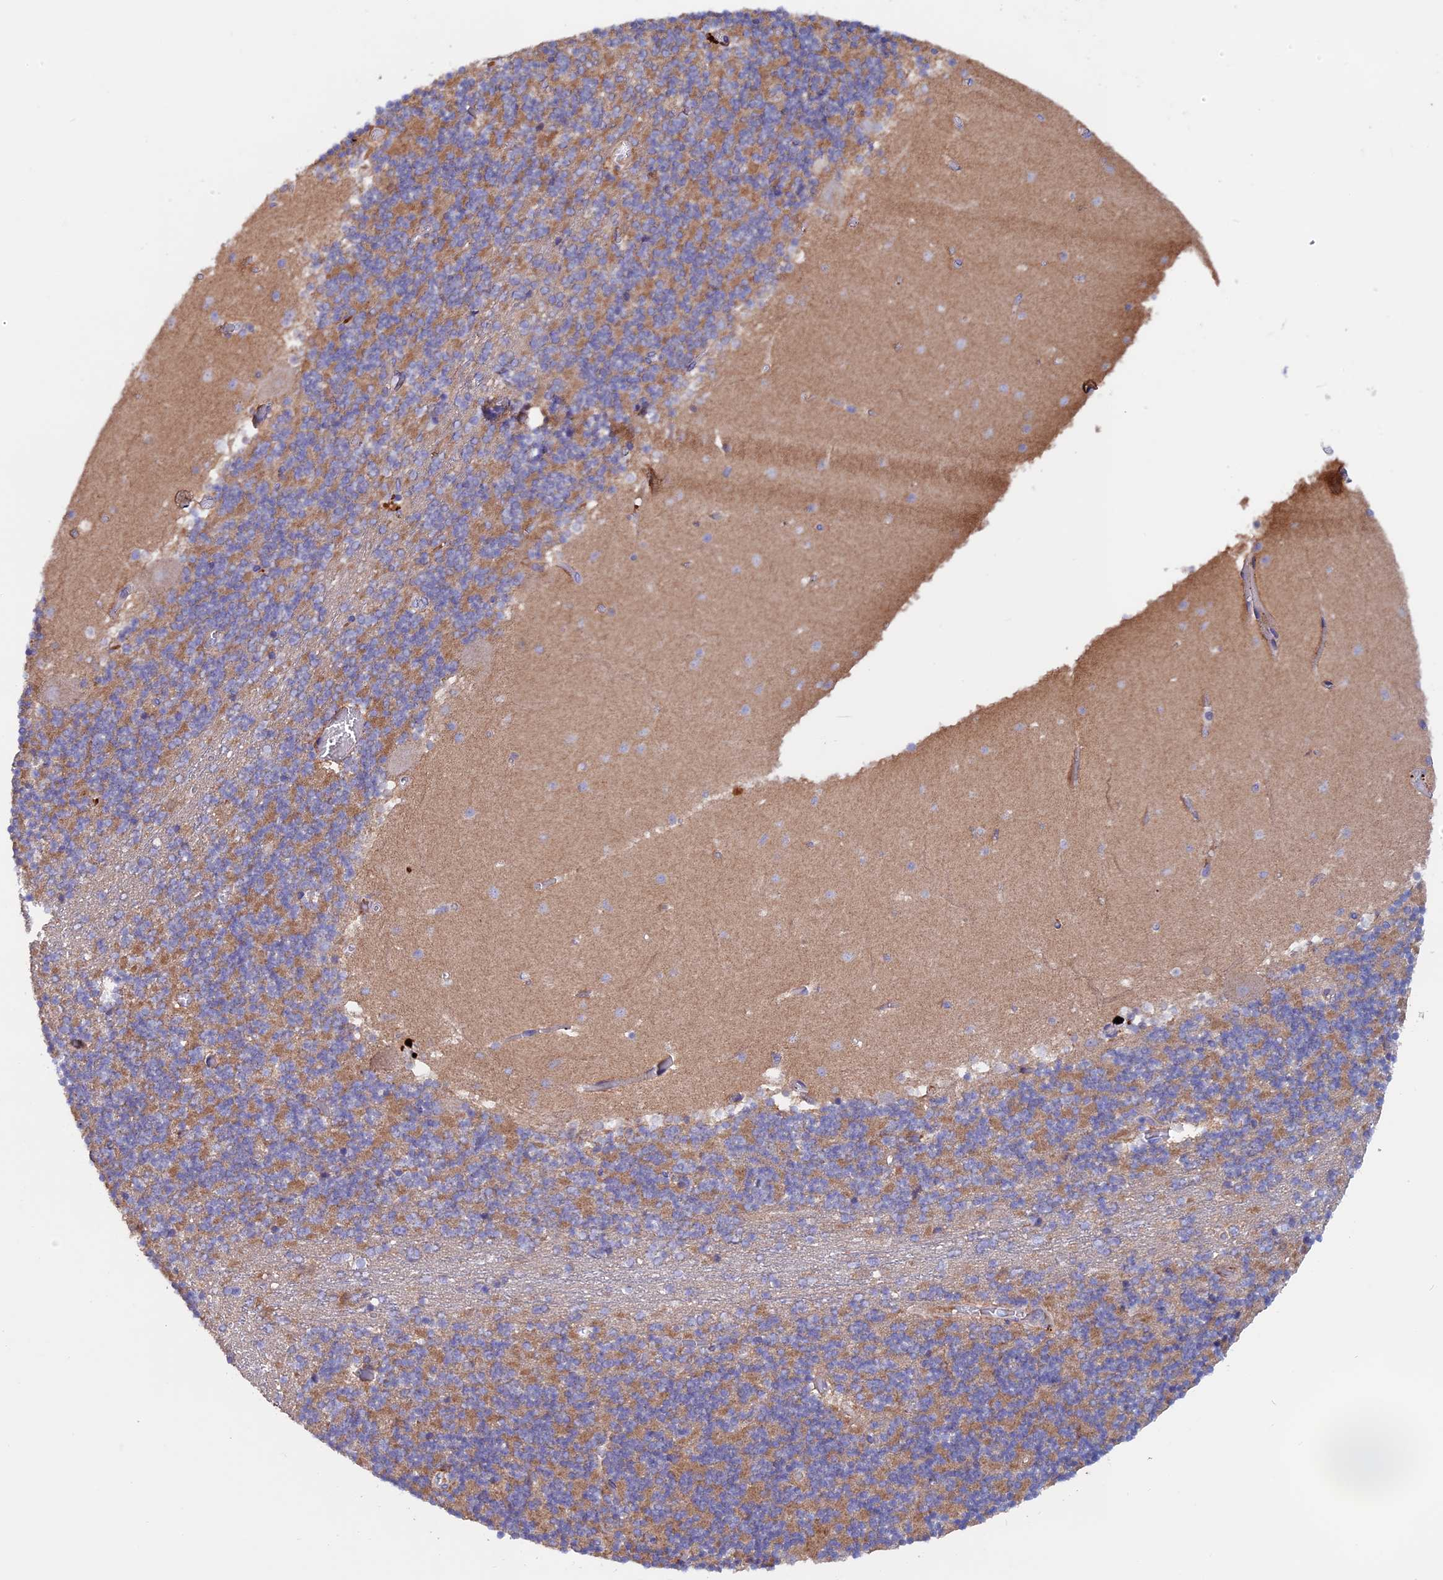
{"staining": {"intensity": "moderate", "quantity": "25%-75%", "location": "cytoplasmic/membranous"}, "tissue": "cerebellum", "cell_type": "Cells in granular layer", "image_type": "normal", "snomed": [{"axis": "morphology", "description": "Normal tissue, NOS"}, {"axis": "topography", "description": "Cerebellum"}], "caption": "Brown immunohistochemical staining in unremarkable cerebellum reveals moderate cytoplasmic/membranous staining in about 25%-75% of cells in granular layer.", "gene": "PTPN9", "patient": {"sex": "female", "age": 28}}